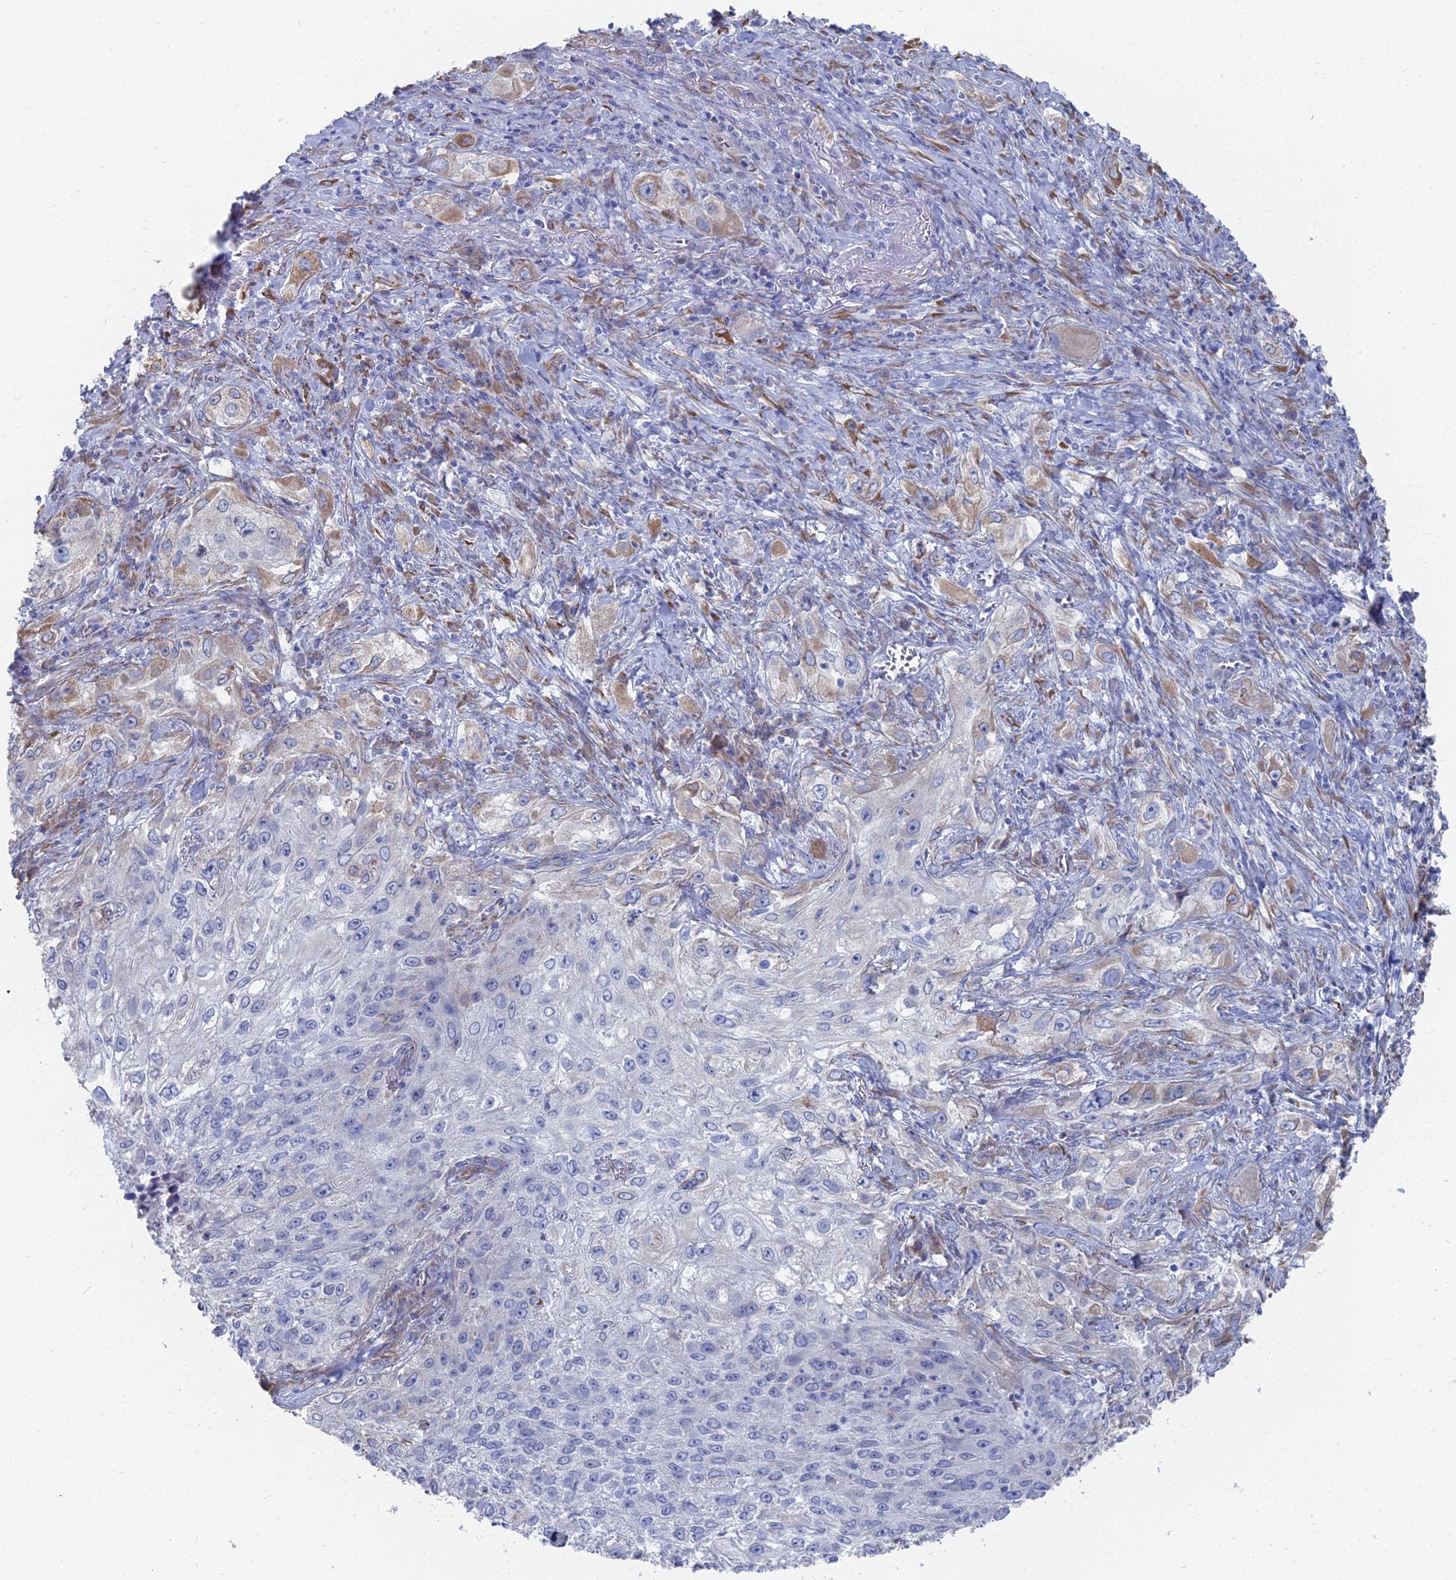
{"staining": {"intensity": "moderate", "quantity": "<25%", "location": "cytoplasmic/membranous"}, "tissue": "lung cancer", "cell_type": "Tumor cells", "image_type": "cancer", "snomed": [{"axis": "morphology", "description": "Squamous cell carcinoma, NOS"}, {"axis": "topography", "description": "Lung"}], "caption": "Squamous cell carcinoma (lung) stained with a brown dye shows moderate cytoplasmic/membranous positive expression in approximately <25% of tumor cells.", "gene": "TNNT3", "patient": {"sex": "female", "age": 69}}